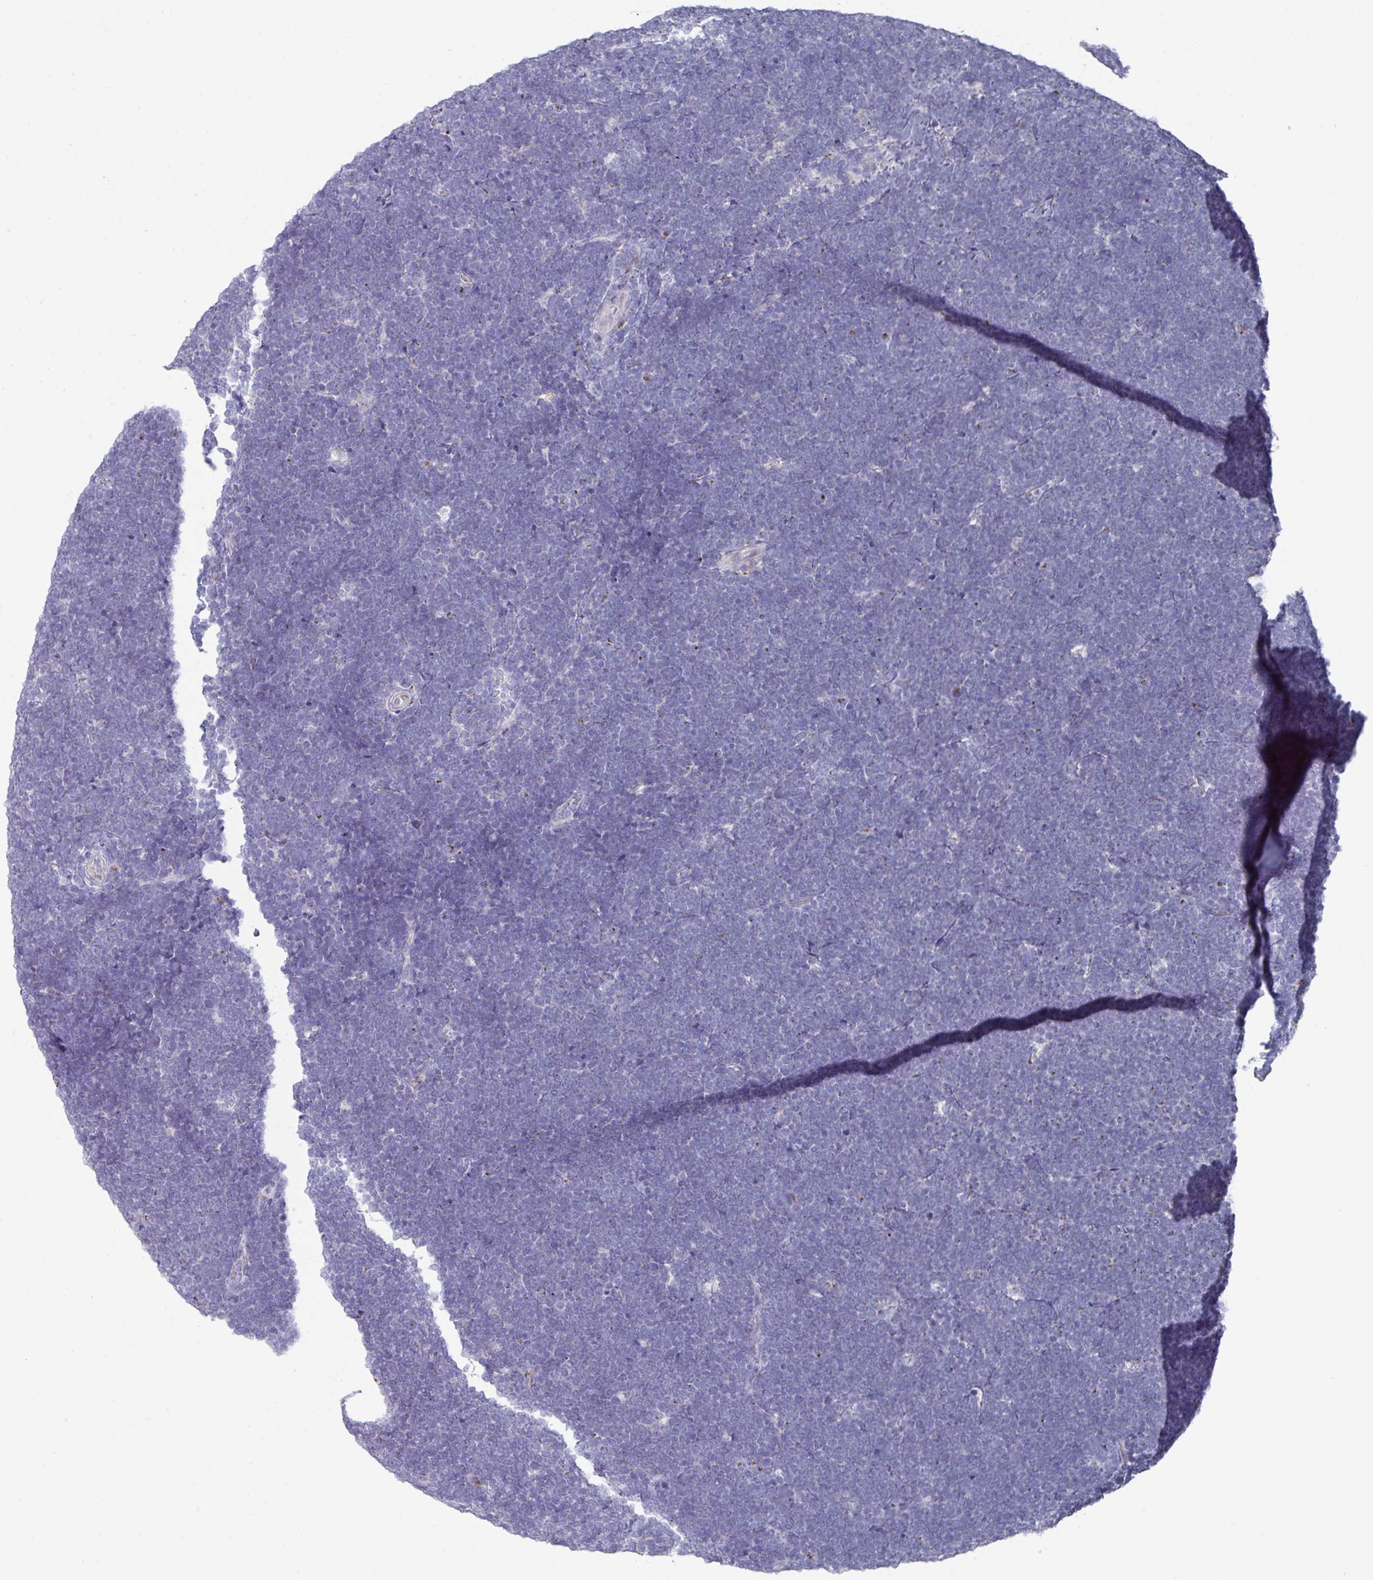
{"staining": {"intensity": "negative", "quantity": "none", "location": "none"}, "tissue": "lymphoma", "cell_type": "Tumor cells", "image_type": "cancer", "snomed": [{"axis": "morphology", "description": "Malignant lymphoma, non-Hodgkin's type, High grade"}, {"axis": "topography", "description": "Lymph node"}], "caption": "A histopathology image of lymphoma stained for a protein exhibits no brown staining in tumor cells.", "gene": "VKORC1L1", "patient": {"sex": "male", "age": 13}}